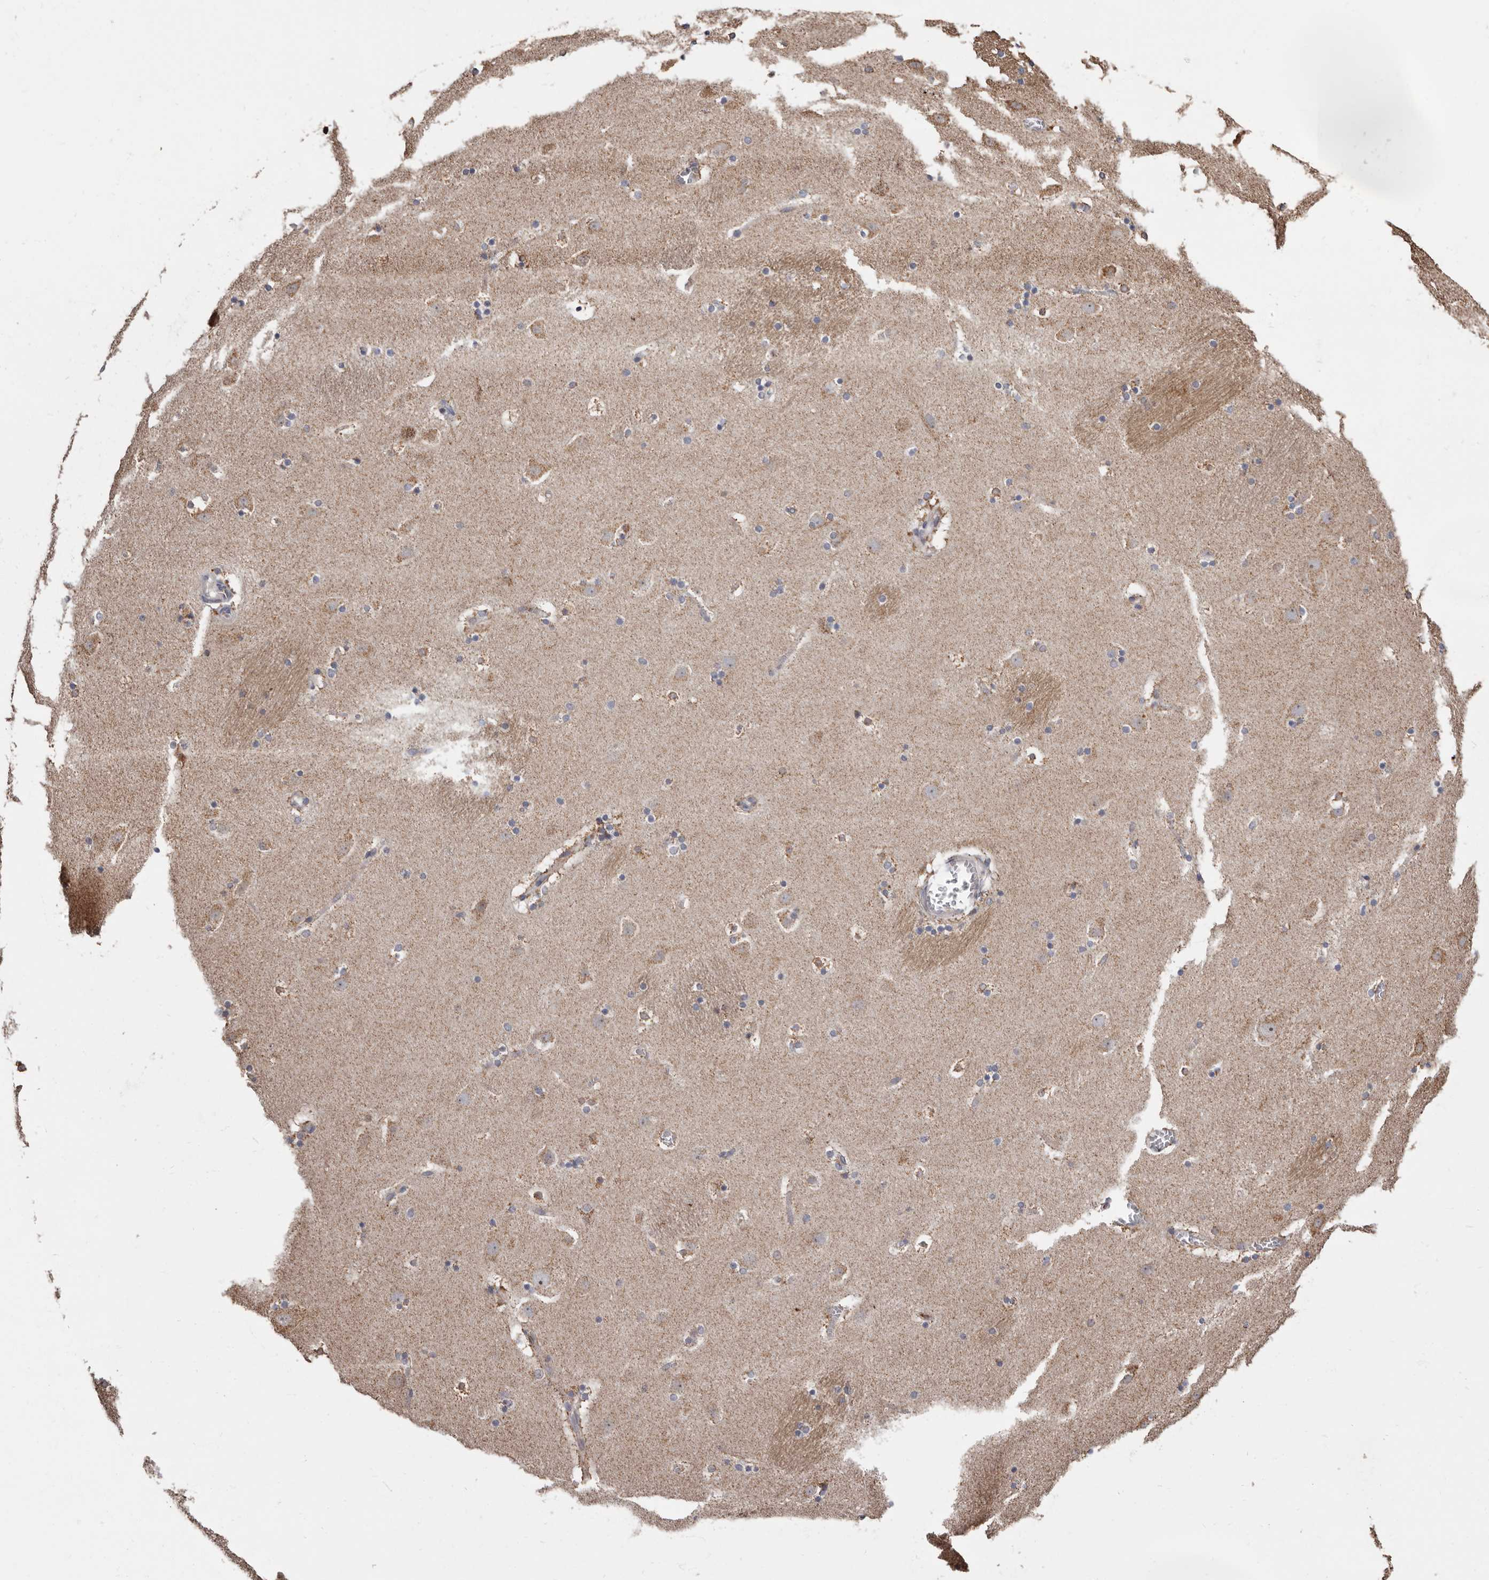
{"staining": {"intensity": "moderate", "quantity": "<25%", "location": "cytoplasmic/membranous"}, "tissue": "caudate", "cell_type": "Glial cells", "image_type": "normal", "snomed": [{"axis": "morphology", "description": "Normal tissue, NOS"}, {"axis": "topography", "description": "Lateral ventricle wall"}], "caption": "Immunohistochemical staining of normal human caudate displays <25% levels of moderate cytoplasmic/membranous protein positivity in approximately <25% of glial cells.", "gene": "MRPL18", "patient": {"sex": "male", "age": 45}}